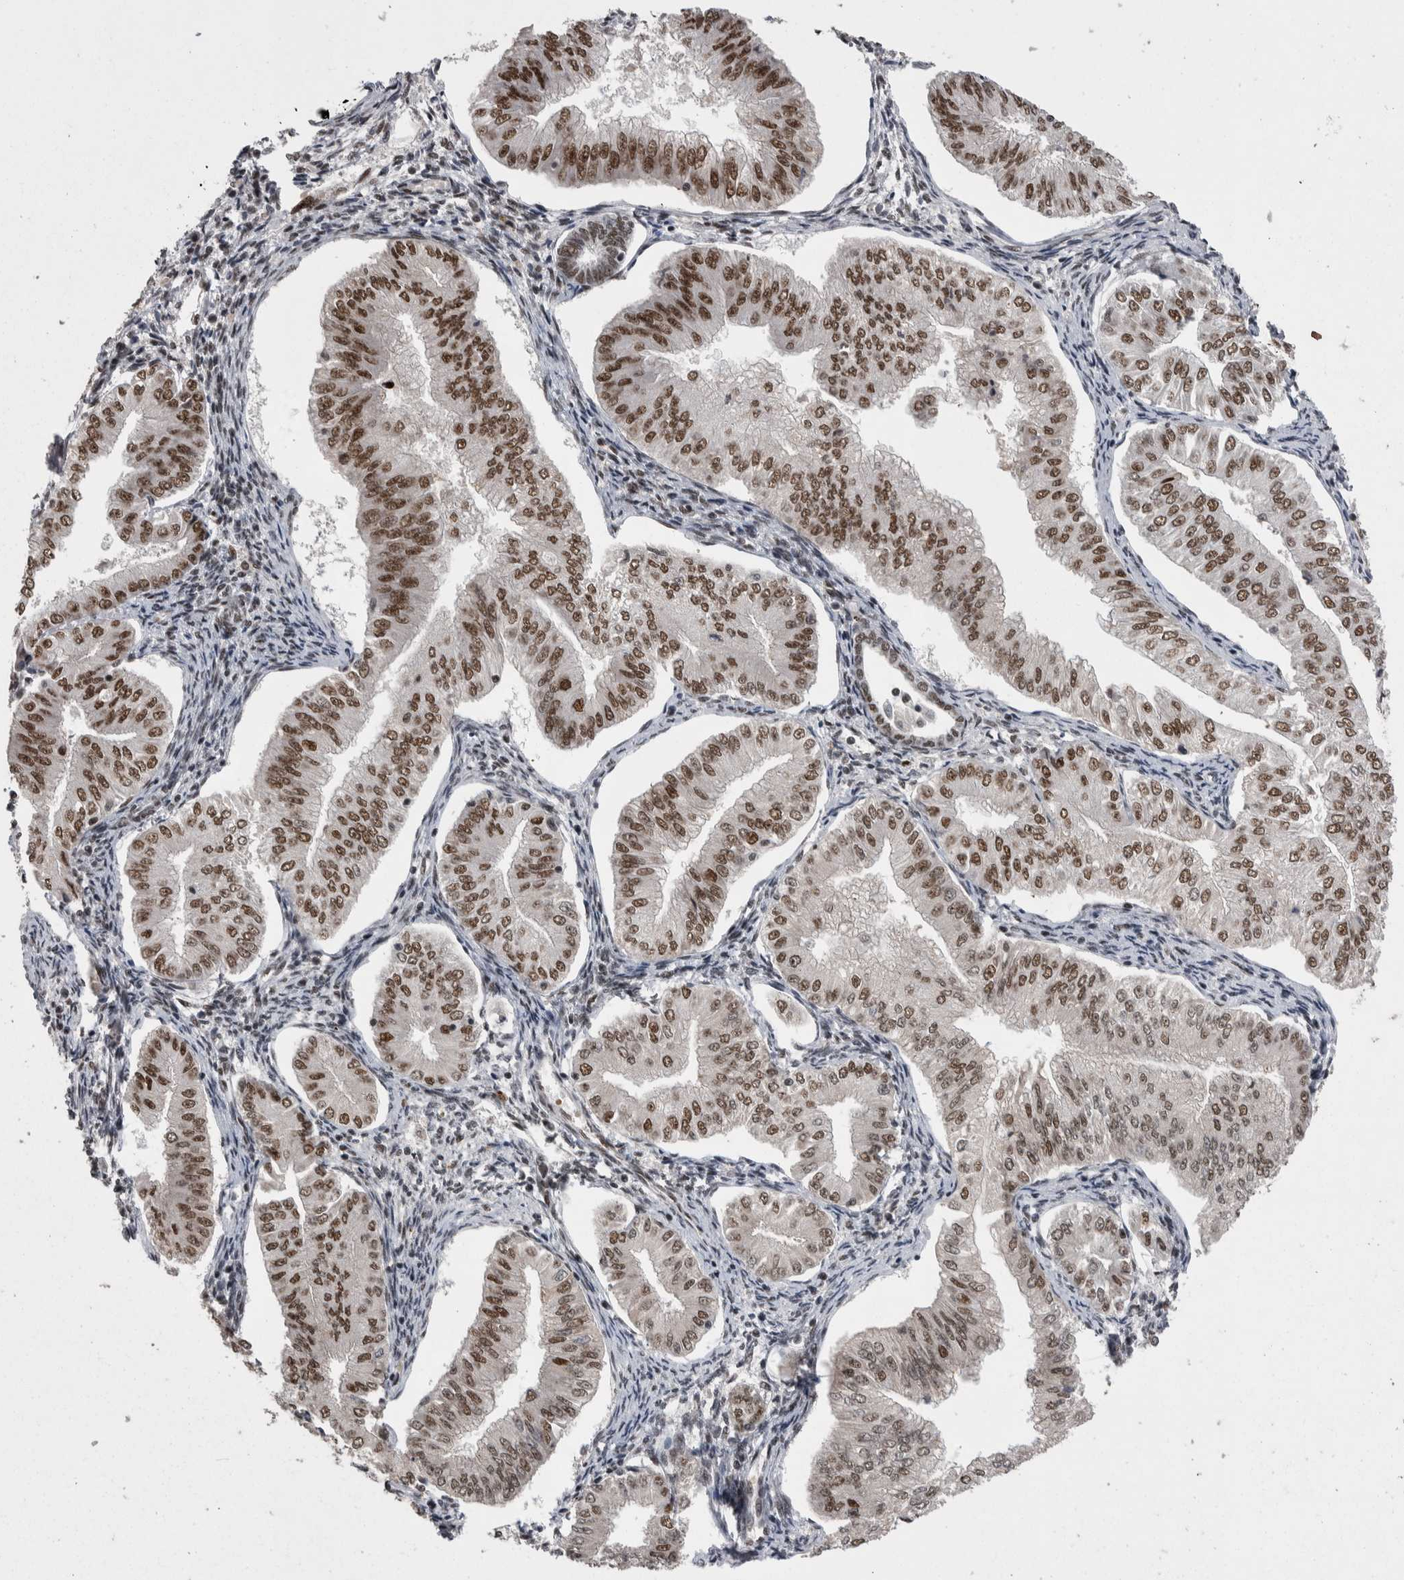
{"staining": {"intensity": "moderate", "quantity": ">75%", "location": "nuclear"}, "tissue": "endometrial cancer", "cell_type": "Tumor cells", "image_type": "cancer", "snomed": [{"axis": "morphology", "description": "Normal tissue, NOS"}, {"axis": "morphology", "description": "Adenocarcinoma, NOS"}, {"axis": "topography", "description": "Endometrium"}], "caption": "Approximately >75% of tumor cells in endometrial adenocarcinoma exhibit moderate nuclear protein staining as visualized by brown immunohistochemical staining.", "gene": "DMTF1", "patient": {"sex": "female", "age": 53}}